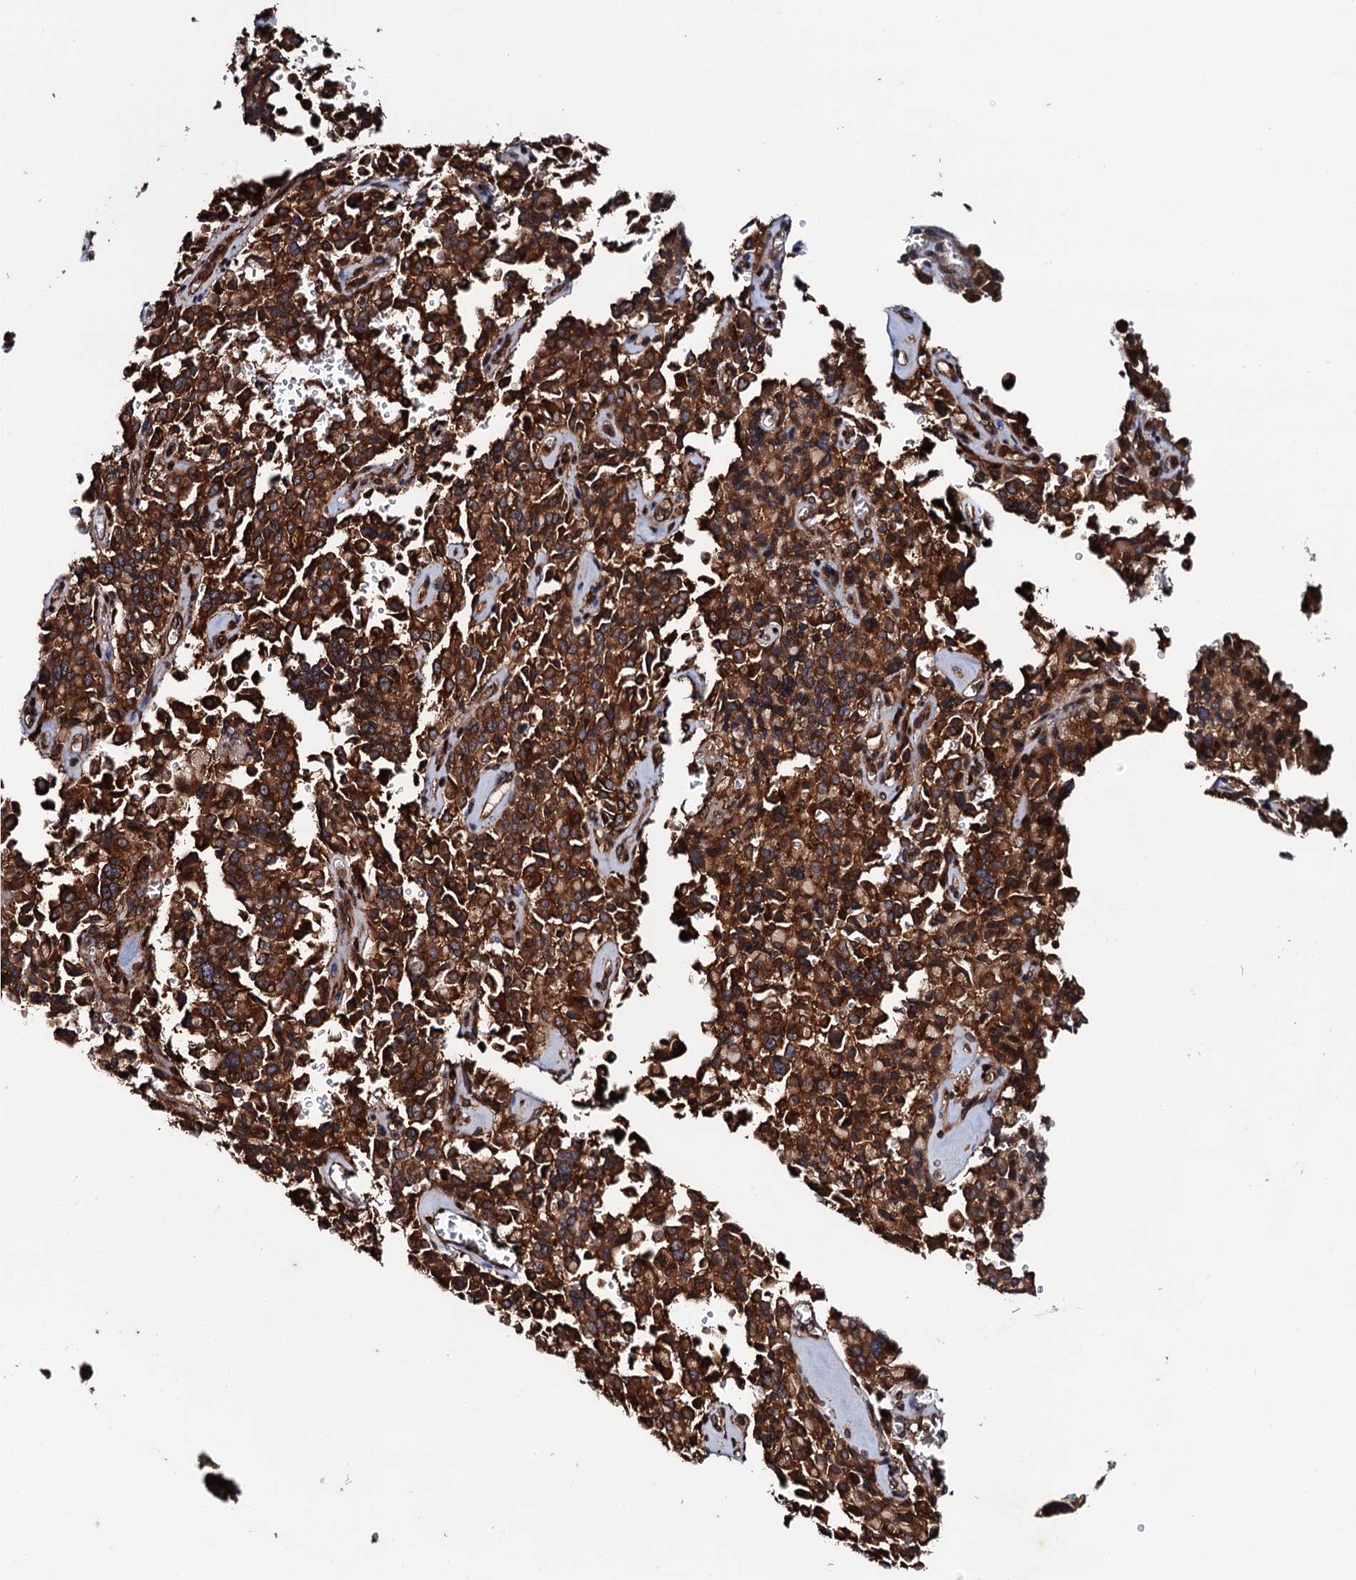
{"staining": {"intensity": "strong", "quantity": ">75%", "location": "cytoplasmic/membranous"}, "tissue": "pancreatic cancer", "cell_type": "Tumor cells", "image_type": "cancer", "snomed": [{"axis": "morphology", "description": "Adenocarcinoma, NOS"}, {"axis": "topography", "description": "Pancreas"}], "caption": "Protein expression analysis of human pancreatic cancer reveals strong cytoplasmic/membranous staining in about >75% of tumor cells.", "gene": "BORA", "patient": {"sex": "male", "age": 65}}